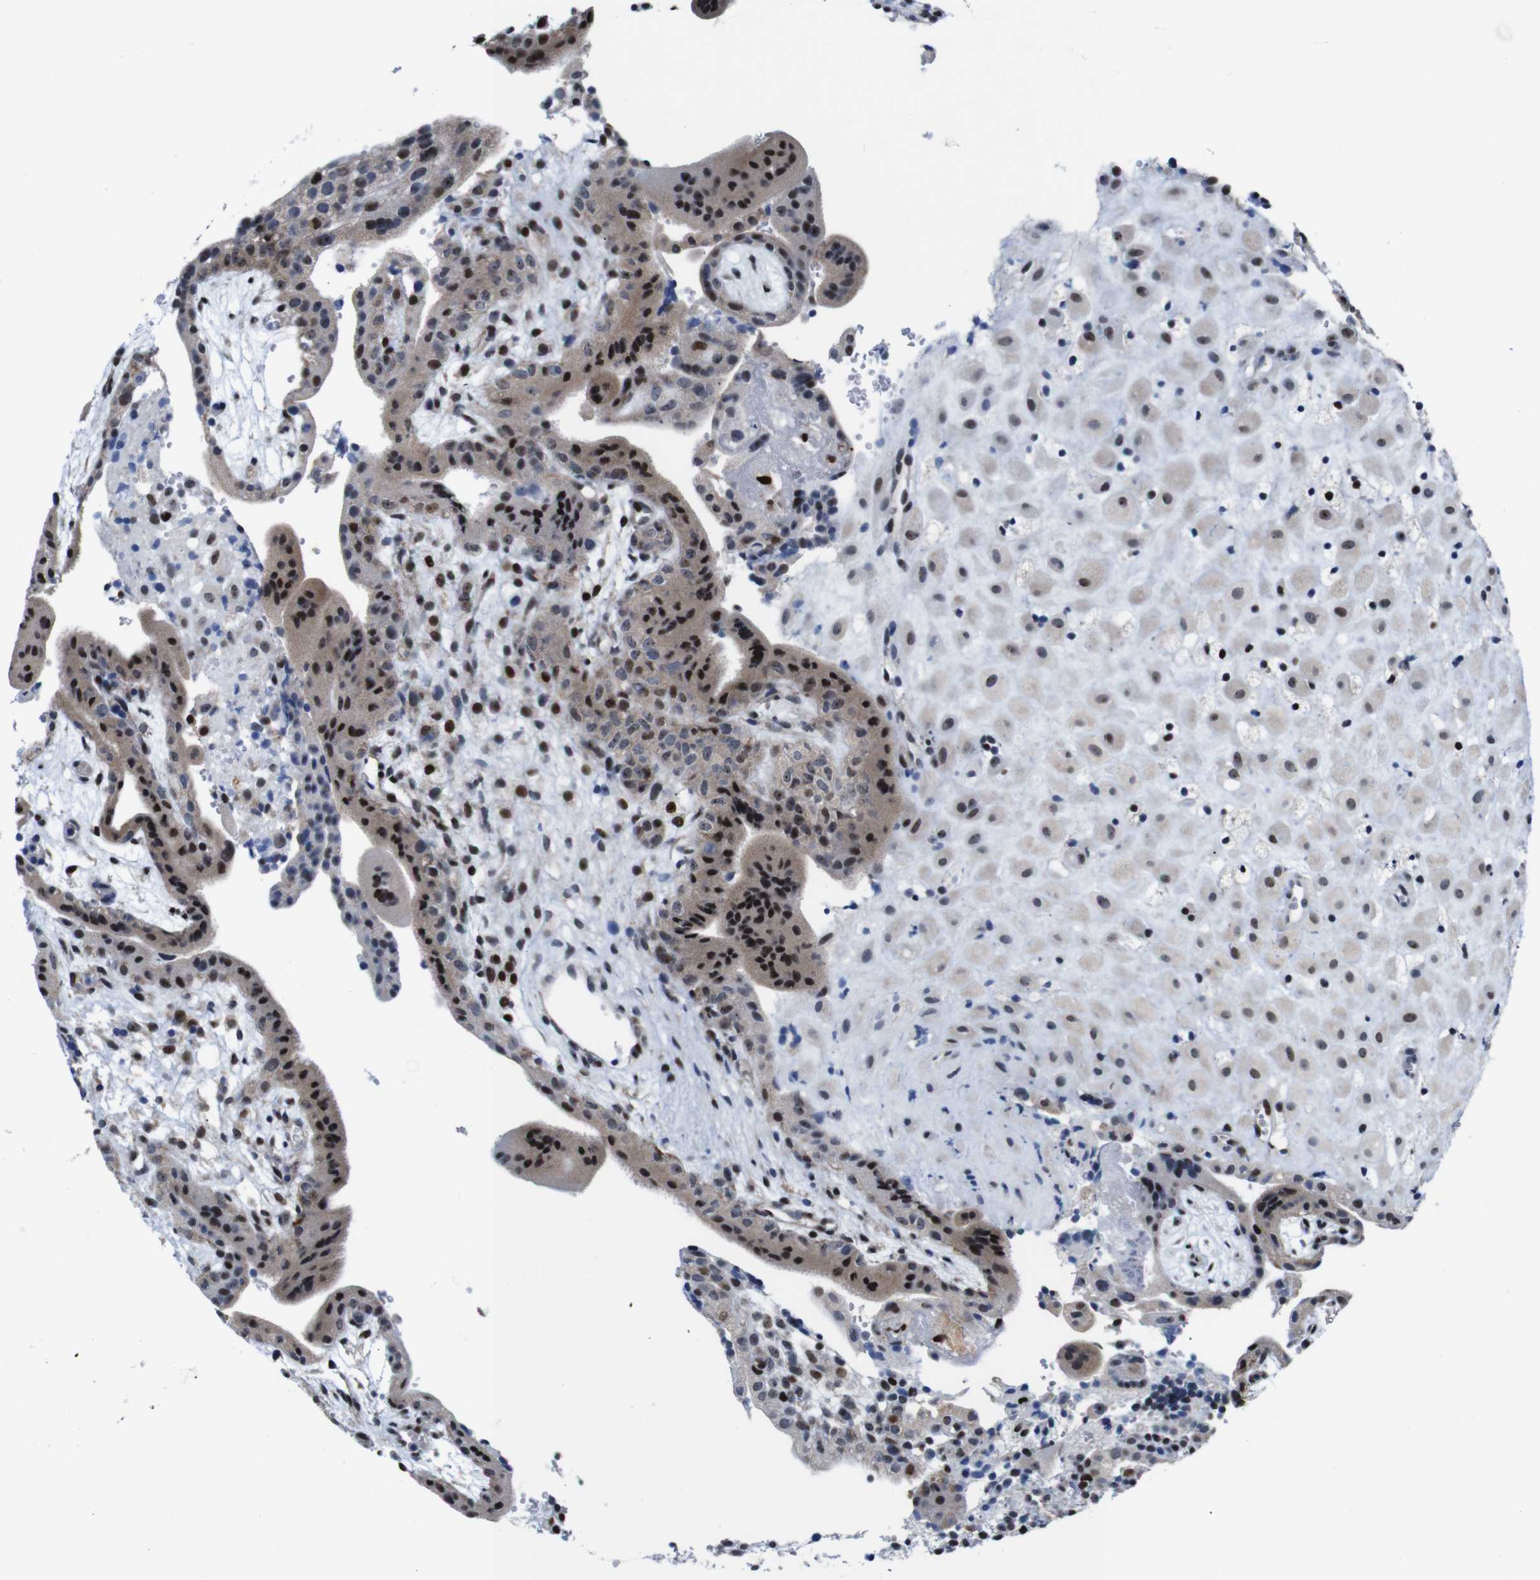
{"staining": {"intensity": "moderate", "quantity": "25%-75%", "location": "nuclear"}, "tissue": "placenta", "cell_type": "Decidual cells", "image_type": "normal", "snomed": [{"axis": "morphology", "description": "Normal tissue, NOS"}, {"axis": "topography", "description": "Placenta"}], "caption": "Immunohistochemical staining of normal human placenta reveals medium levels of moderate nuclear staining in about 25%-75% of decidual cells.", "gene": "GATA6", "patient": {"sex": "female", "age": 18}}